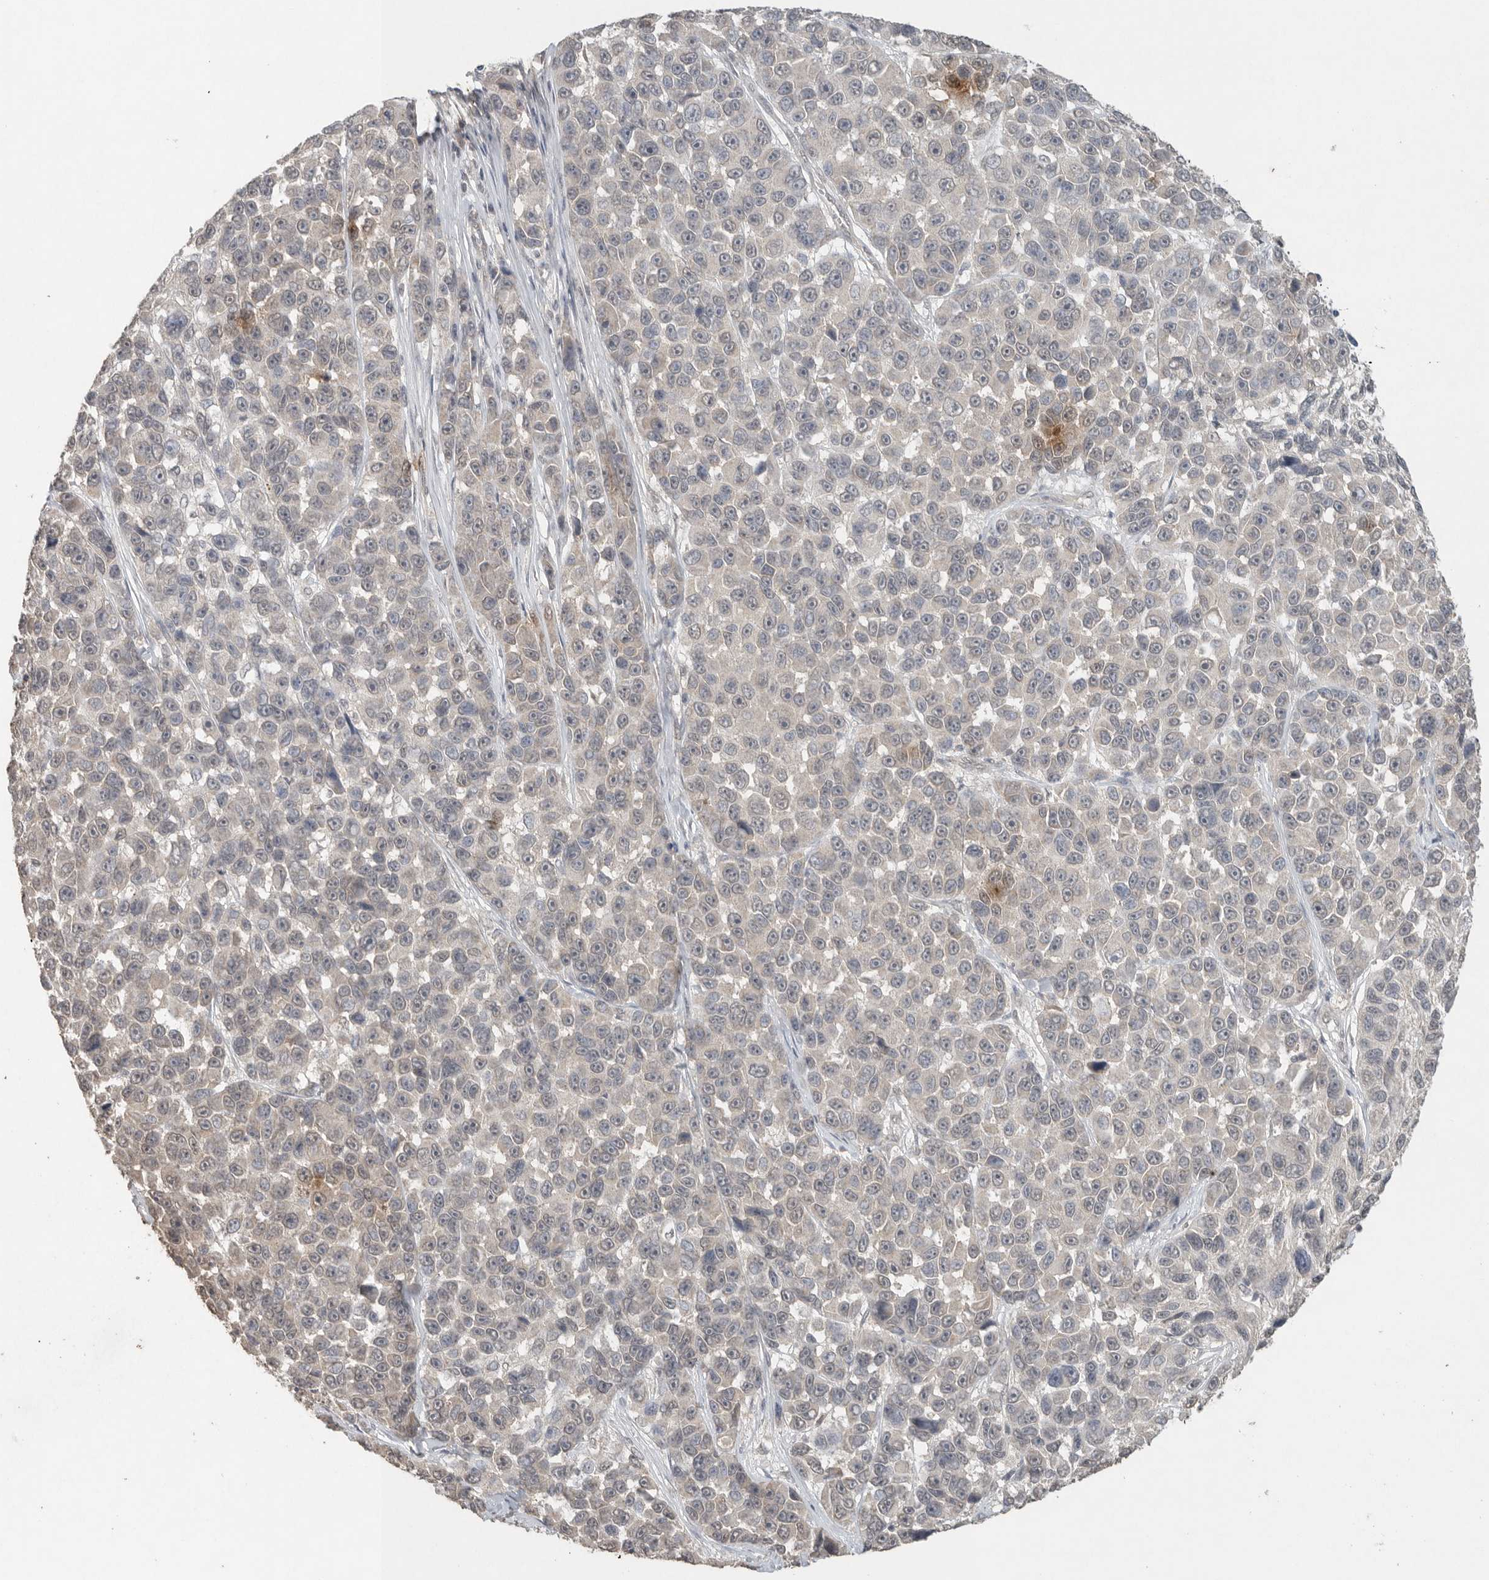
{"staining": {"intensity": "negative", "quantity": "none", "location": "none"}, "tissue": "melanoma", "cell_type": "Tumor cells", "image_type": "cancer", "snomed": [{"axis": "morphology", "description": "Malignant melanoma, NOS"}, {"axis": "topography", "description": "Skin"}], "caption": "Tumor cells are negative for protein expression in human malignant melanoma. The staining was performed using DAB to visualize the protein expression in brown, while the nuclei were stained in blue with hematoxylin (Magnification: 20x).", "gene": "KLK5", "patient": {"sex": "male", "age": 53}}